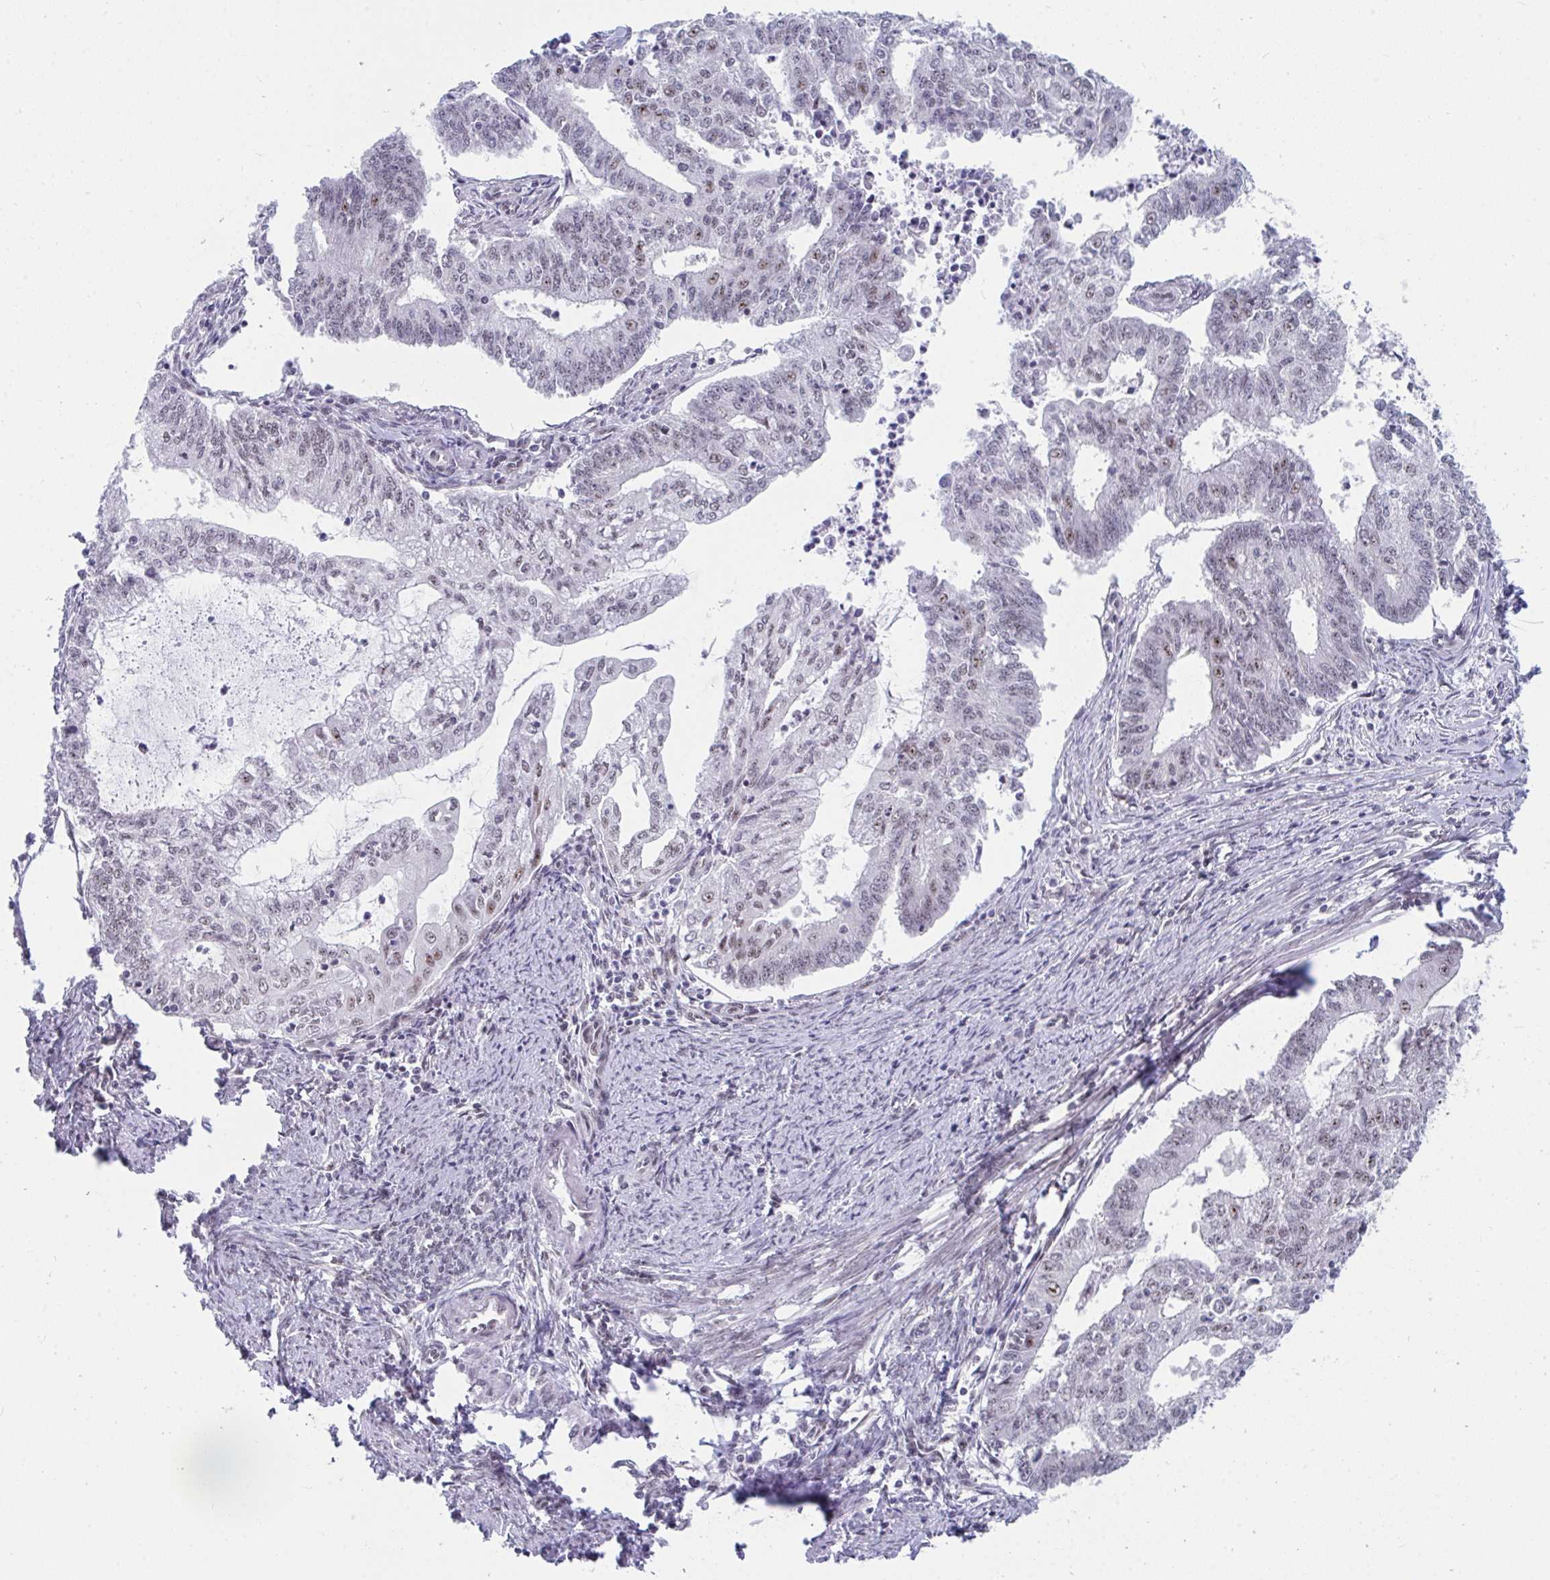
{"staining": {"intensity": "weak", "quantity": "<25%", "location": "nuclear"}, "tissue": "endometrial cancer", "cell_type": "Tumor cells", "image_type": "cancer", "snomed": [{"axis": "morphology", "description": "Adenocarcinoma, NOS"}, {"axis": "topography", "description": "Endometrium"}], "caption": "Immunohistochemistry (IHC) histopathology image of neoplastic tissue: human adenocarcinoma (endometrial) stained with DAB shows no significant protein positivity in tumor cells.", "gene": "PRR14", "patient": {"sex": "female", "age": 61}}